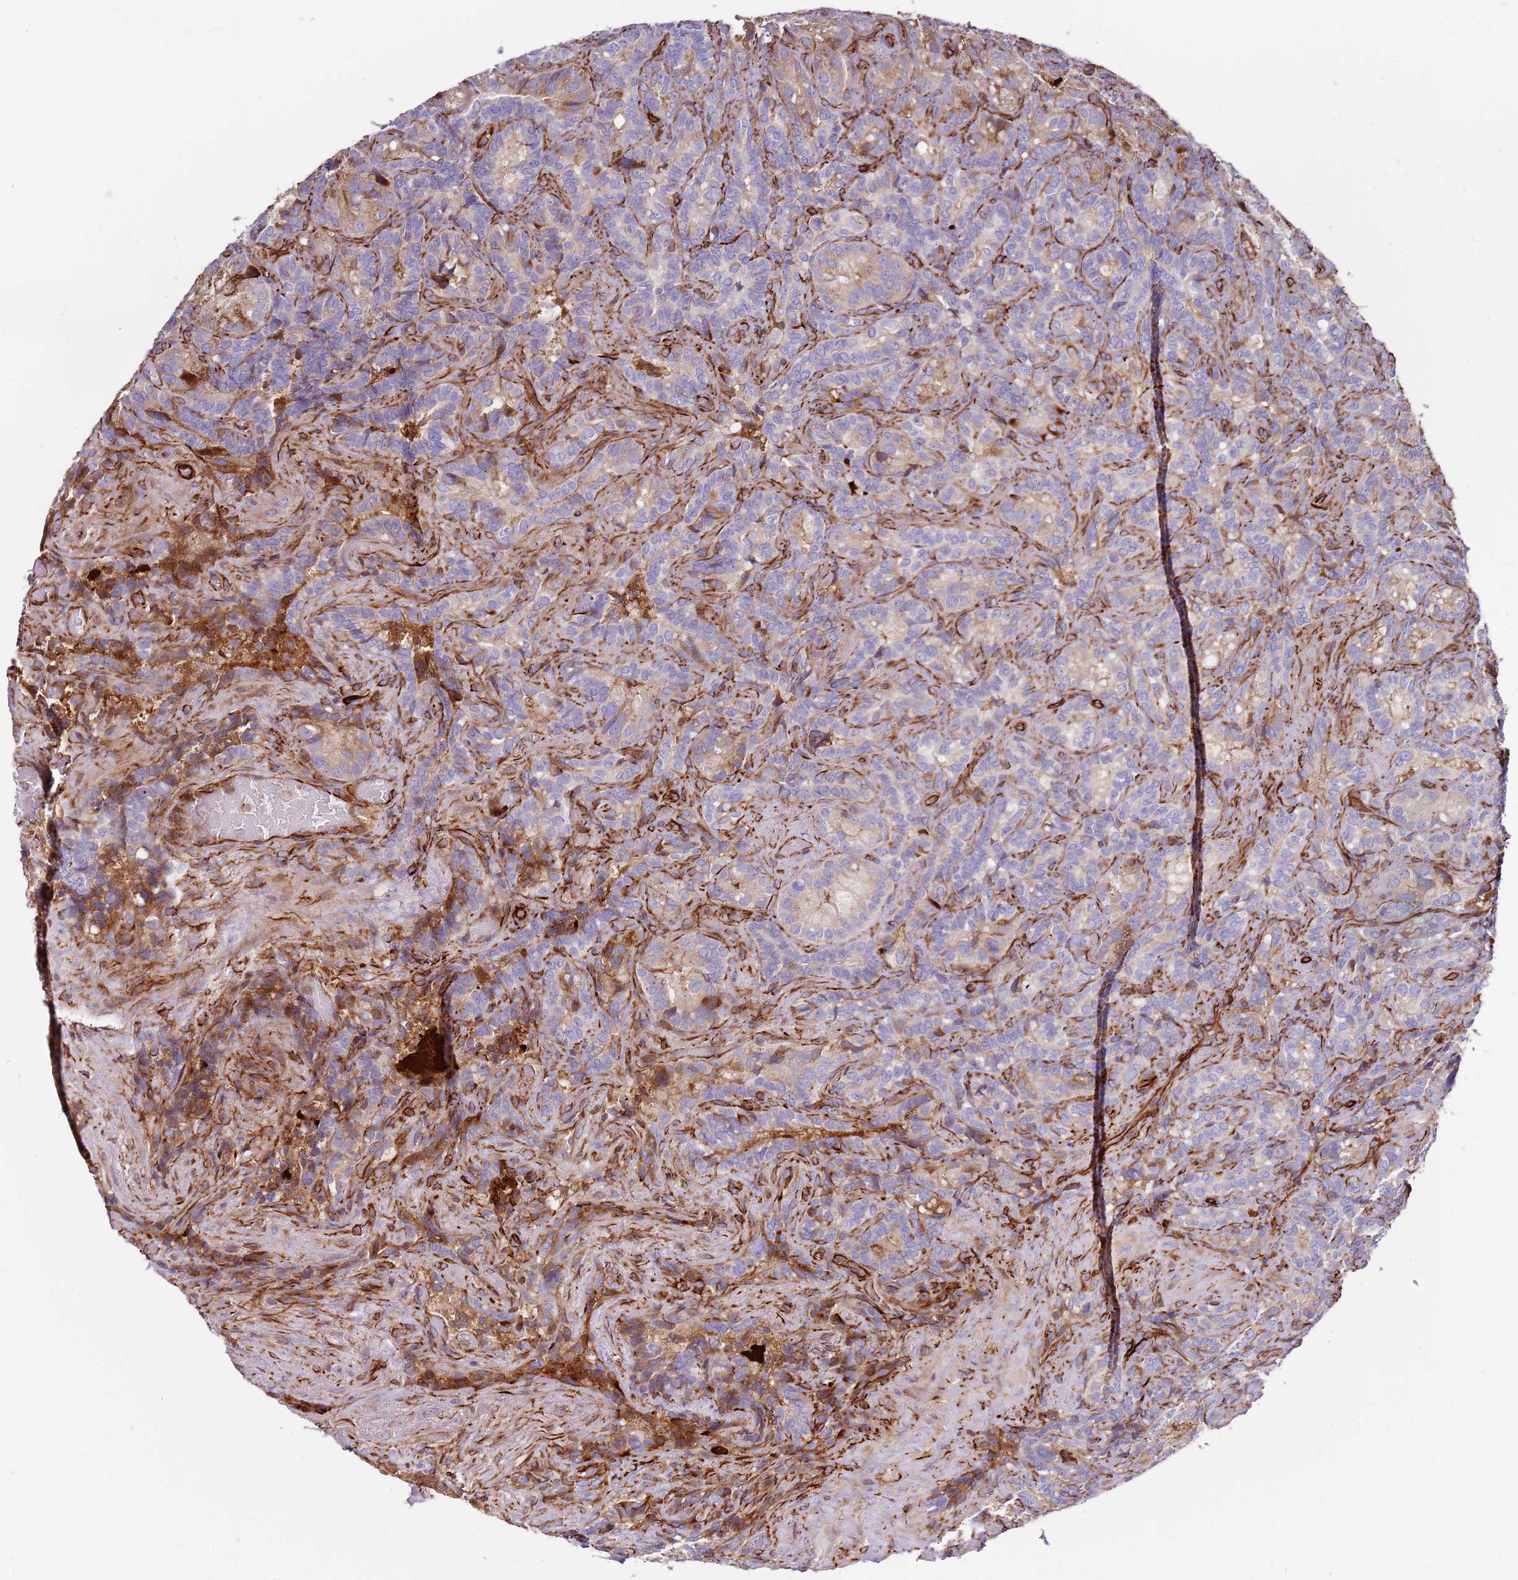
{"staining": {"intensity": "strong", "quantity": "<25%", "location": "cytoplasmic/membranous"}, "tissue": "seminal vesicle", "cell_type": "Glandular cells", "image_type": "normal", "snomed": [{"axis": "morphology", "description": "Normal tissue, NOS"}, {"axis": "topography", "description": "Seminal veicle"}], "caption": "A high-resolution histopathology image shows IHC staining of unremarkable seminal vesicle, which exhibits strong cytoplasmic/membranous staining in about <25% of glandular cells. The protein is stained brown, and the nuclei are stained in blue (DAB (3,3'-diaminobenzidine) IHC with brightfield microscopy, high magnification).", "gene": "MRGPRE", "patient": {"sex": "male", "age": 62}}